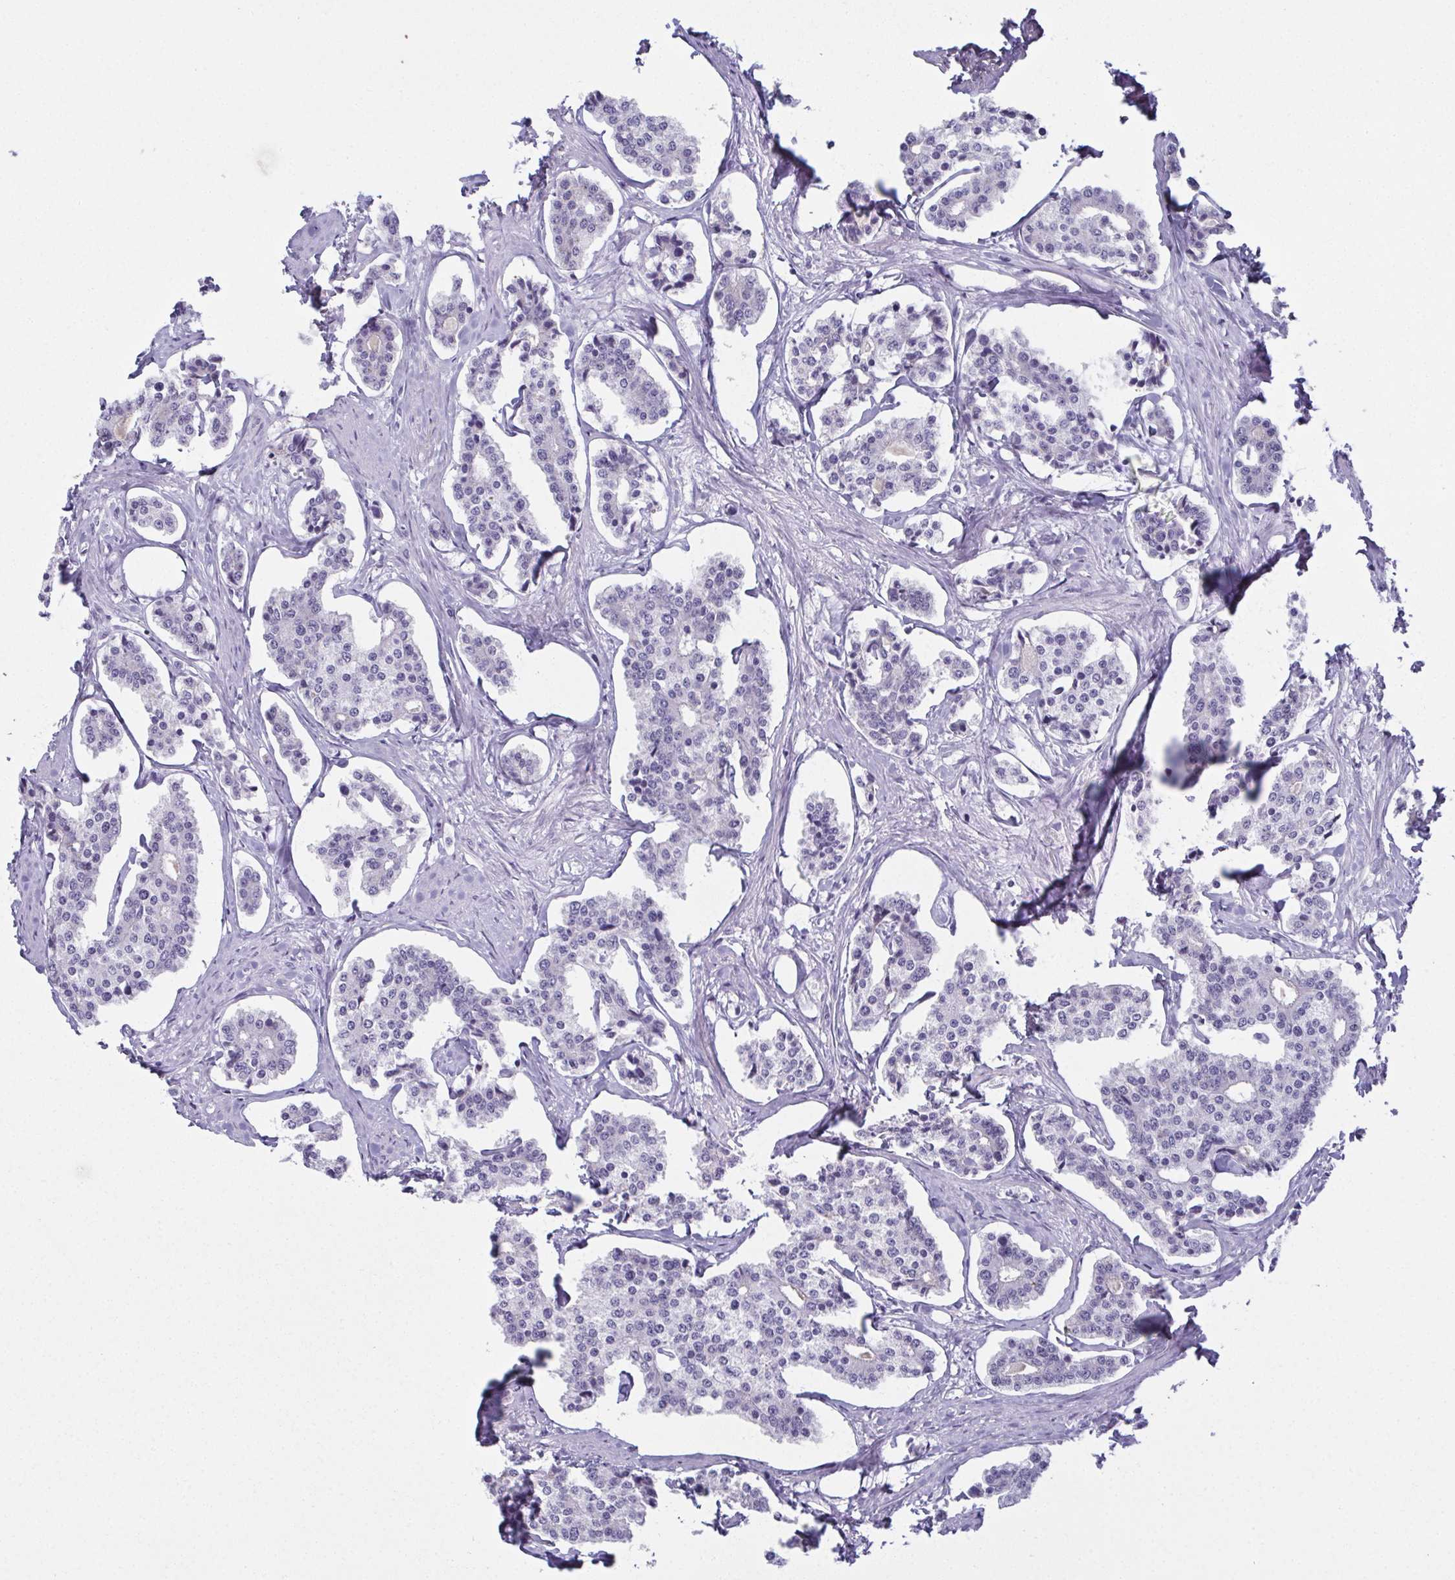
{"staining": {"intensity": "negative", "quantity": "none", "location": "none"}, "tissue": "carcinoid", "cell_type": "Tumor cells", "image_type": "cancer", "snomed": [{"axis": "morphology", "description": "Carcinoid, malignant, NOS"}, {"axis": "topography", "description": "Small intestine"}], "caption": "A micrograph of human carcinoid (malignant) is negative for staining in tumor cells.", "gene": "SLC36A2", "patient": {"sex": "female", "age": 65}}